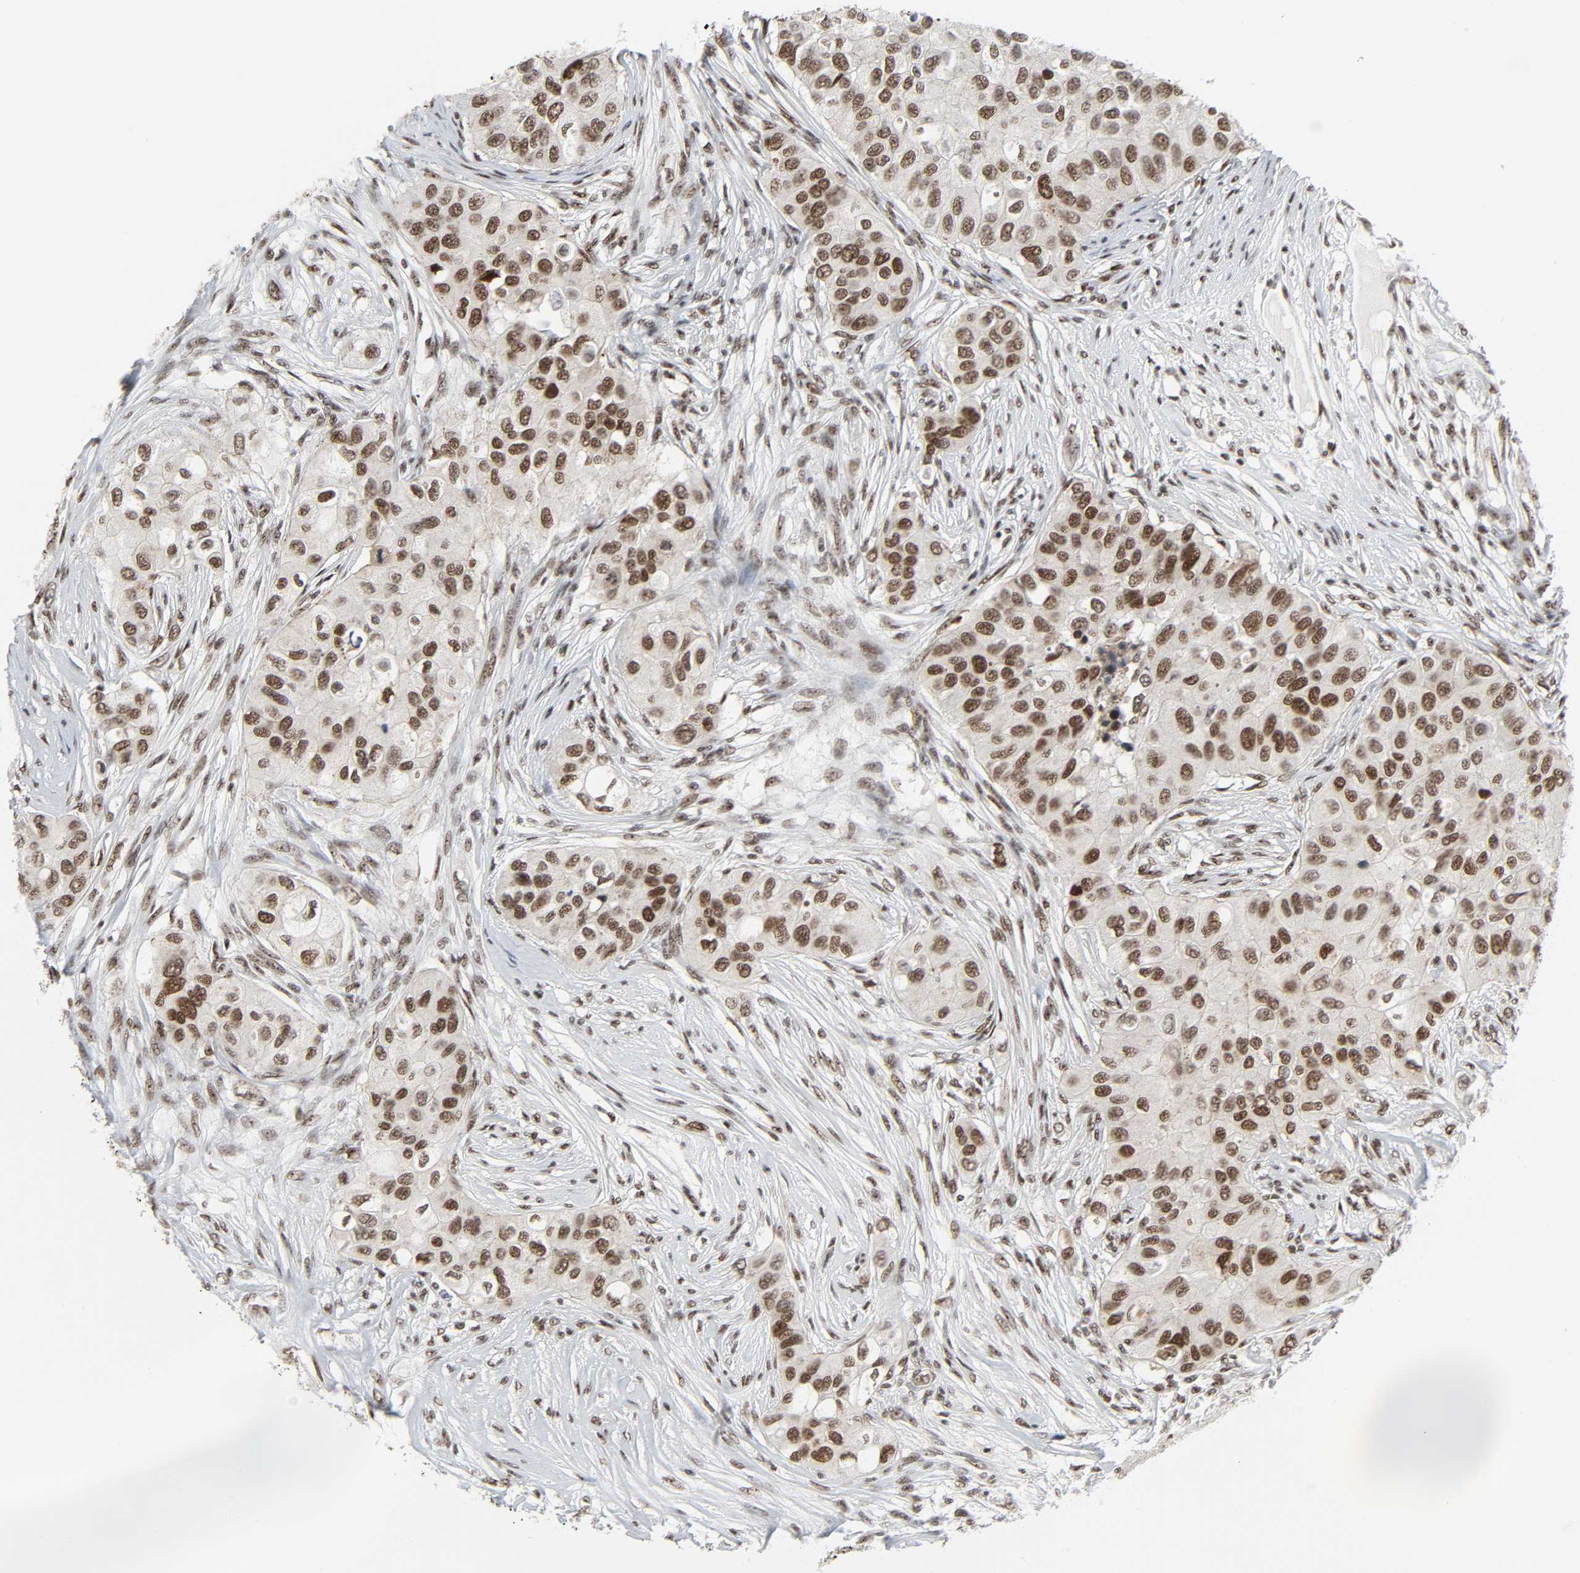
{"staining": {"intensity": "strong", "quantity": ">75%", "location": "nuclear"}, "tissue": "breast cancer", "cell_type": "Tumor cells", "image_type": "cancer", "snomed": [{"axis": "morphology", "description": "Normal tissue, NOS"}, {"axis": "morphology", "description": "Duct carcinoma"}, {"axis": "topography", "description": "Breast"}], "caption": "A high amount of strong nuclear expression is seen in about >75% of tumor cells in intraductal carcinoma (breast) tissue.", "gene": "CDK7", "patient": {"sex": "female", "age": 49}}